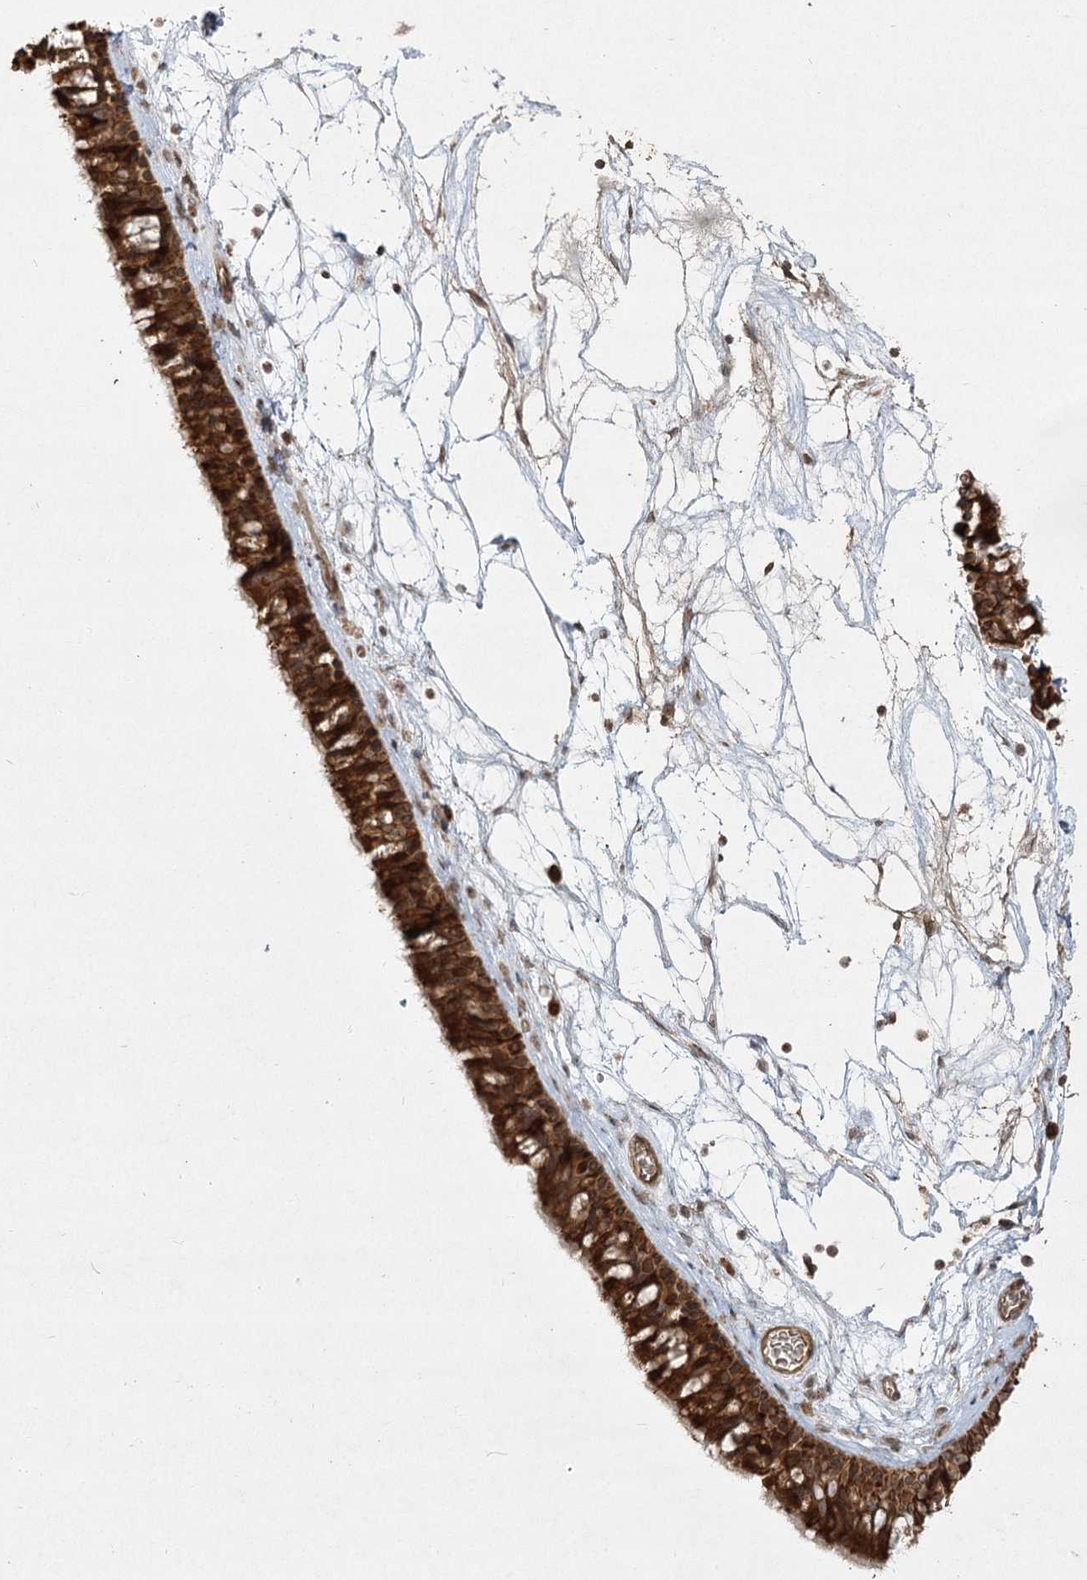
{"staining": {"intensity": "strong", "quantity": ">75%", "location": "cytoplasmic/membranous"}, "tissue": "nasopharynx", "cell_type": "Respiratory epithelial cells", "image_type": "normal", "snomed": [{"axis": "morphology", "description": "Normal tissue, NOS"}, {"axis": "topography", "description": "Nasopharynx"}], "caption": "Nasopharynx stained for a protein (brown) reveals strong cytoplasmic/membranous positive staining in approximately >75% of respiratory epithelial cells.", "gene": "CPLANE1", "patient": {"sex": "male", "age": 64}}